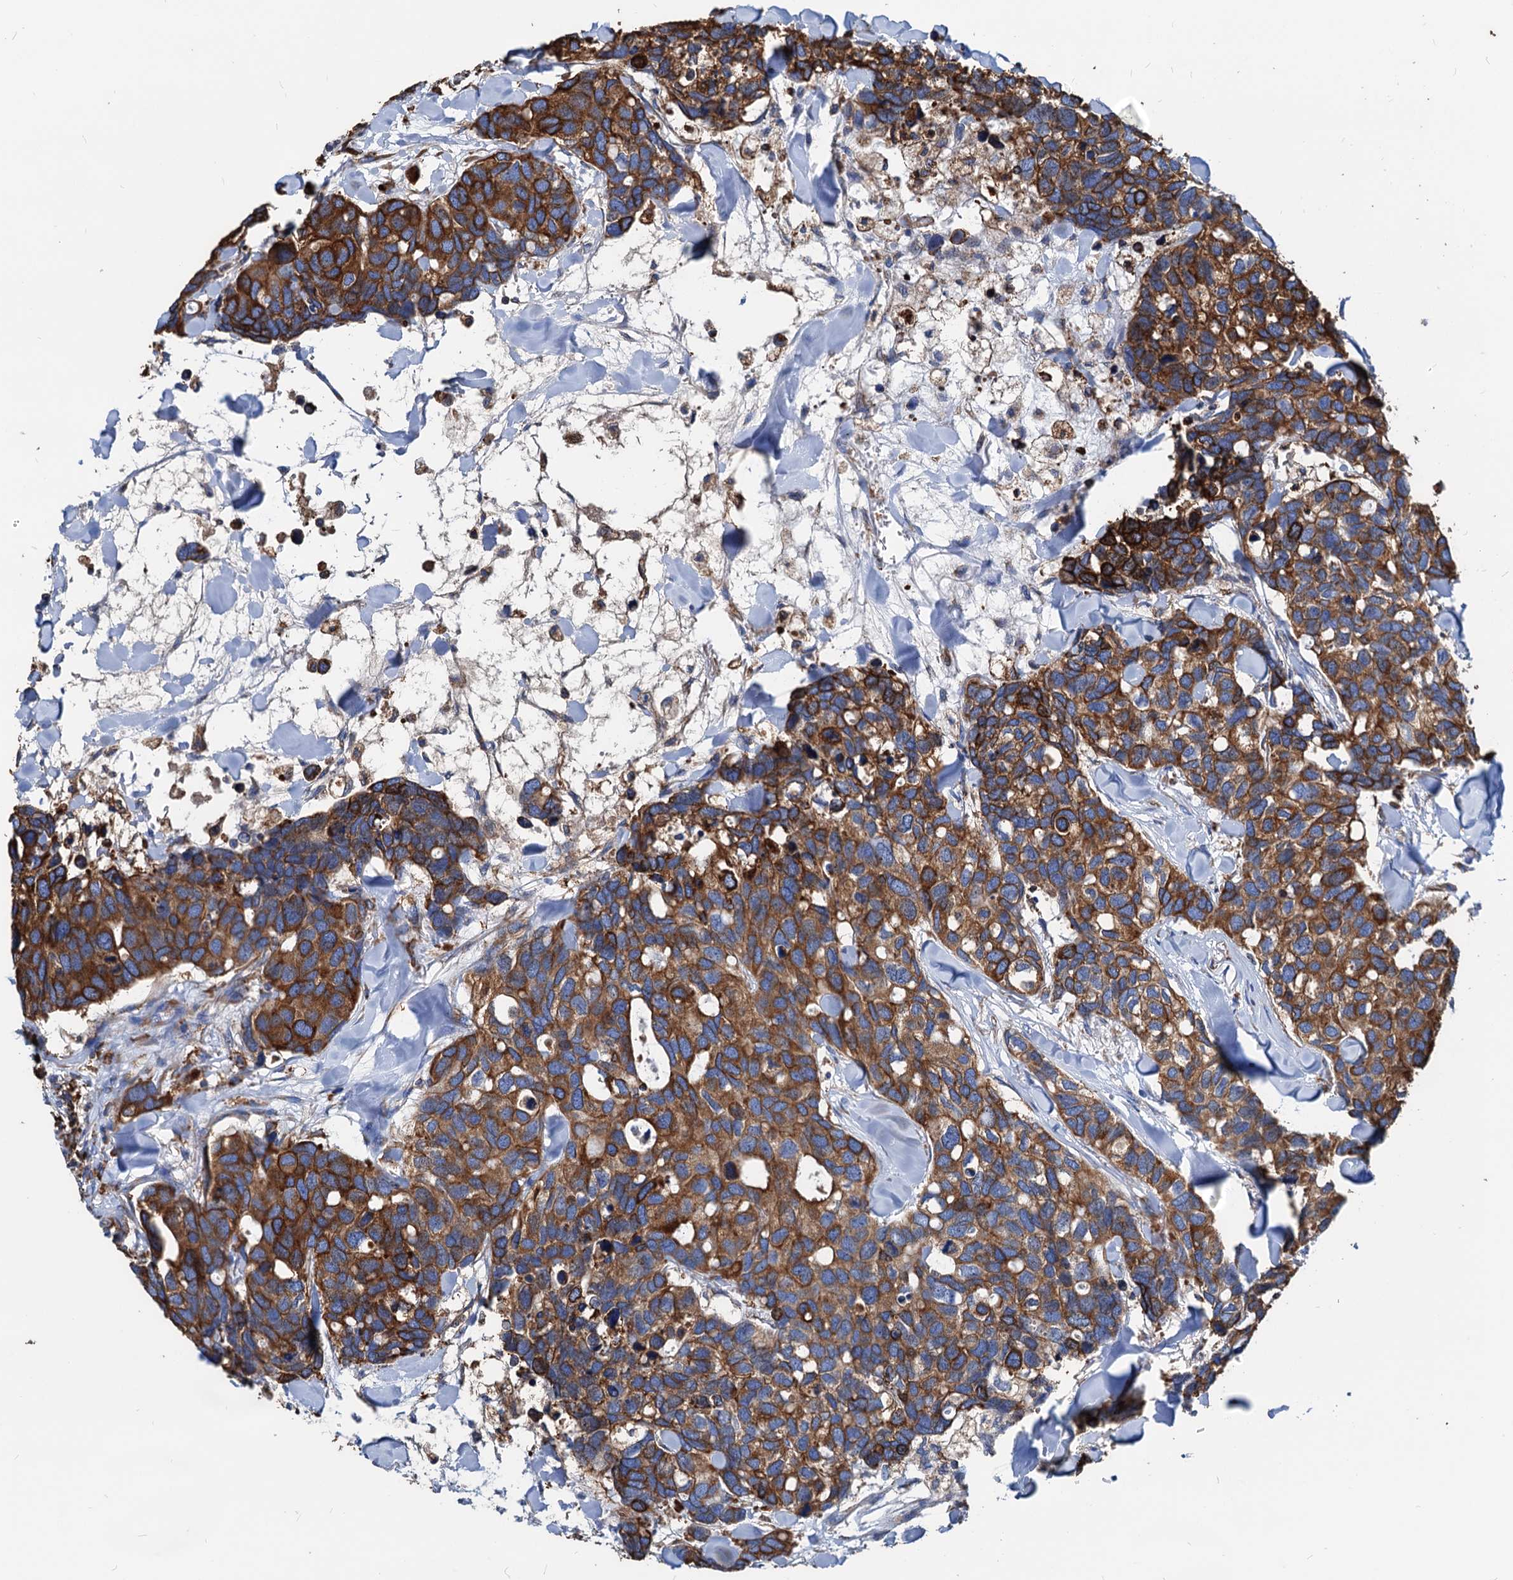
{"staining": {"intensity": "strong", "quantity": ">75%", "location": "cytoplasmic/membranous"}, "tissue": "breast cancer", "cell_type": "Tumor cells", "image_type": "cancer", "snomed": [{"axis": "morphology", "description": "Duct carcinoma"}, {"axis": "topography", "description": "Breast"}], "caption": "IHC photomicrograph of breast infiltrating ductal carcinoma stained for a protein (brown), which demonstrates high levels of strong cytoplasmic/membranous staining in approximately >75% of tumor cells.", "gene": "HSPA5", "patient": {"sex": "female", "age": 83}}